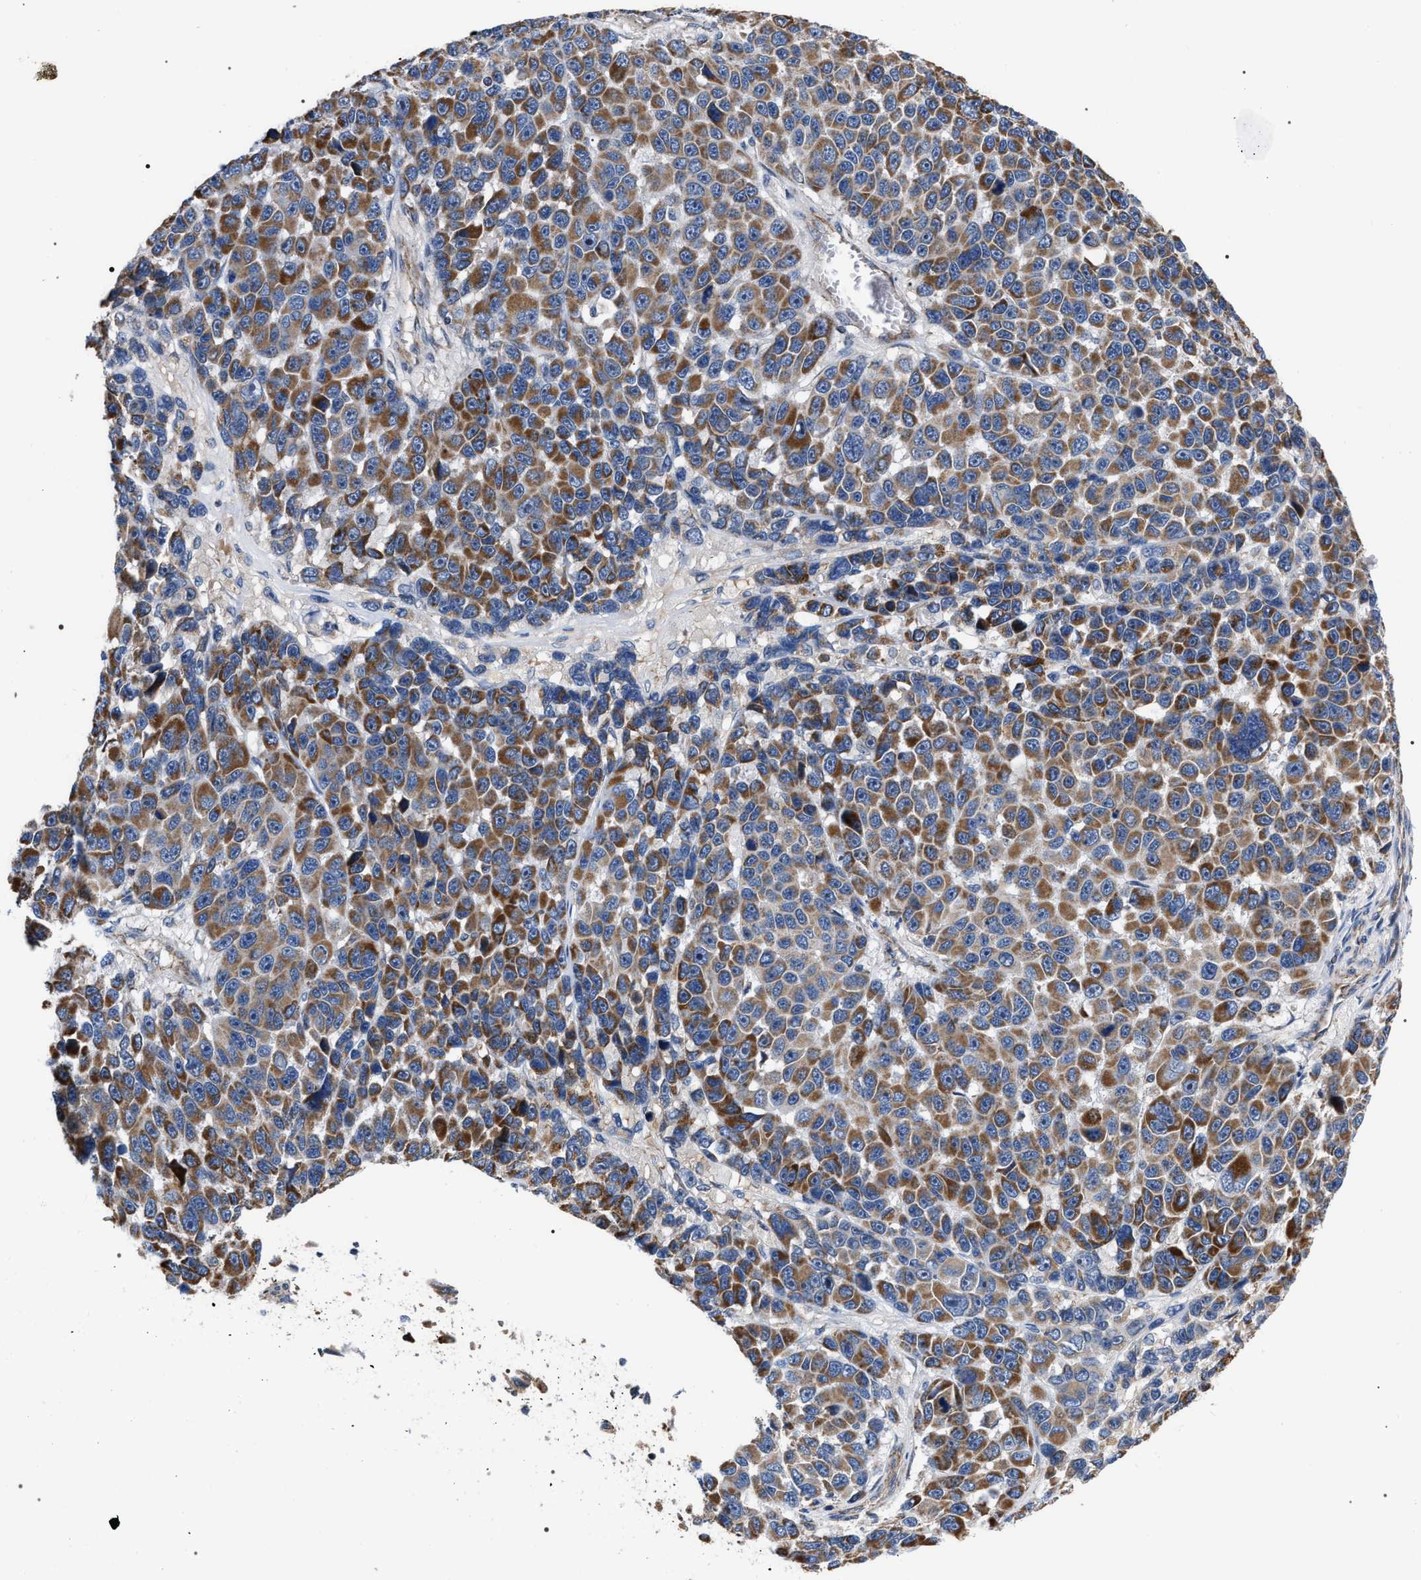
{"staining": {"intensity": "moderate", "quantity": ">75%", "location": "cytoplasmic/membranous"}, "tissue": "melanoma", "cell_type": "Tumor cells", "image_type": "cancer", "snomed": [{"axis": "morphology", "description": "Malignant melanoma, NOS"}, {"axis": "topography", "description": "Skin"}], "caption": "Tumor cells reveal medium levels of moderate cytoplasmic/membranous expression in approximately >75% of cells in melanoma.", "gene": "MACC1", "patient": {"sex": "male", "age": 53}}